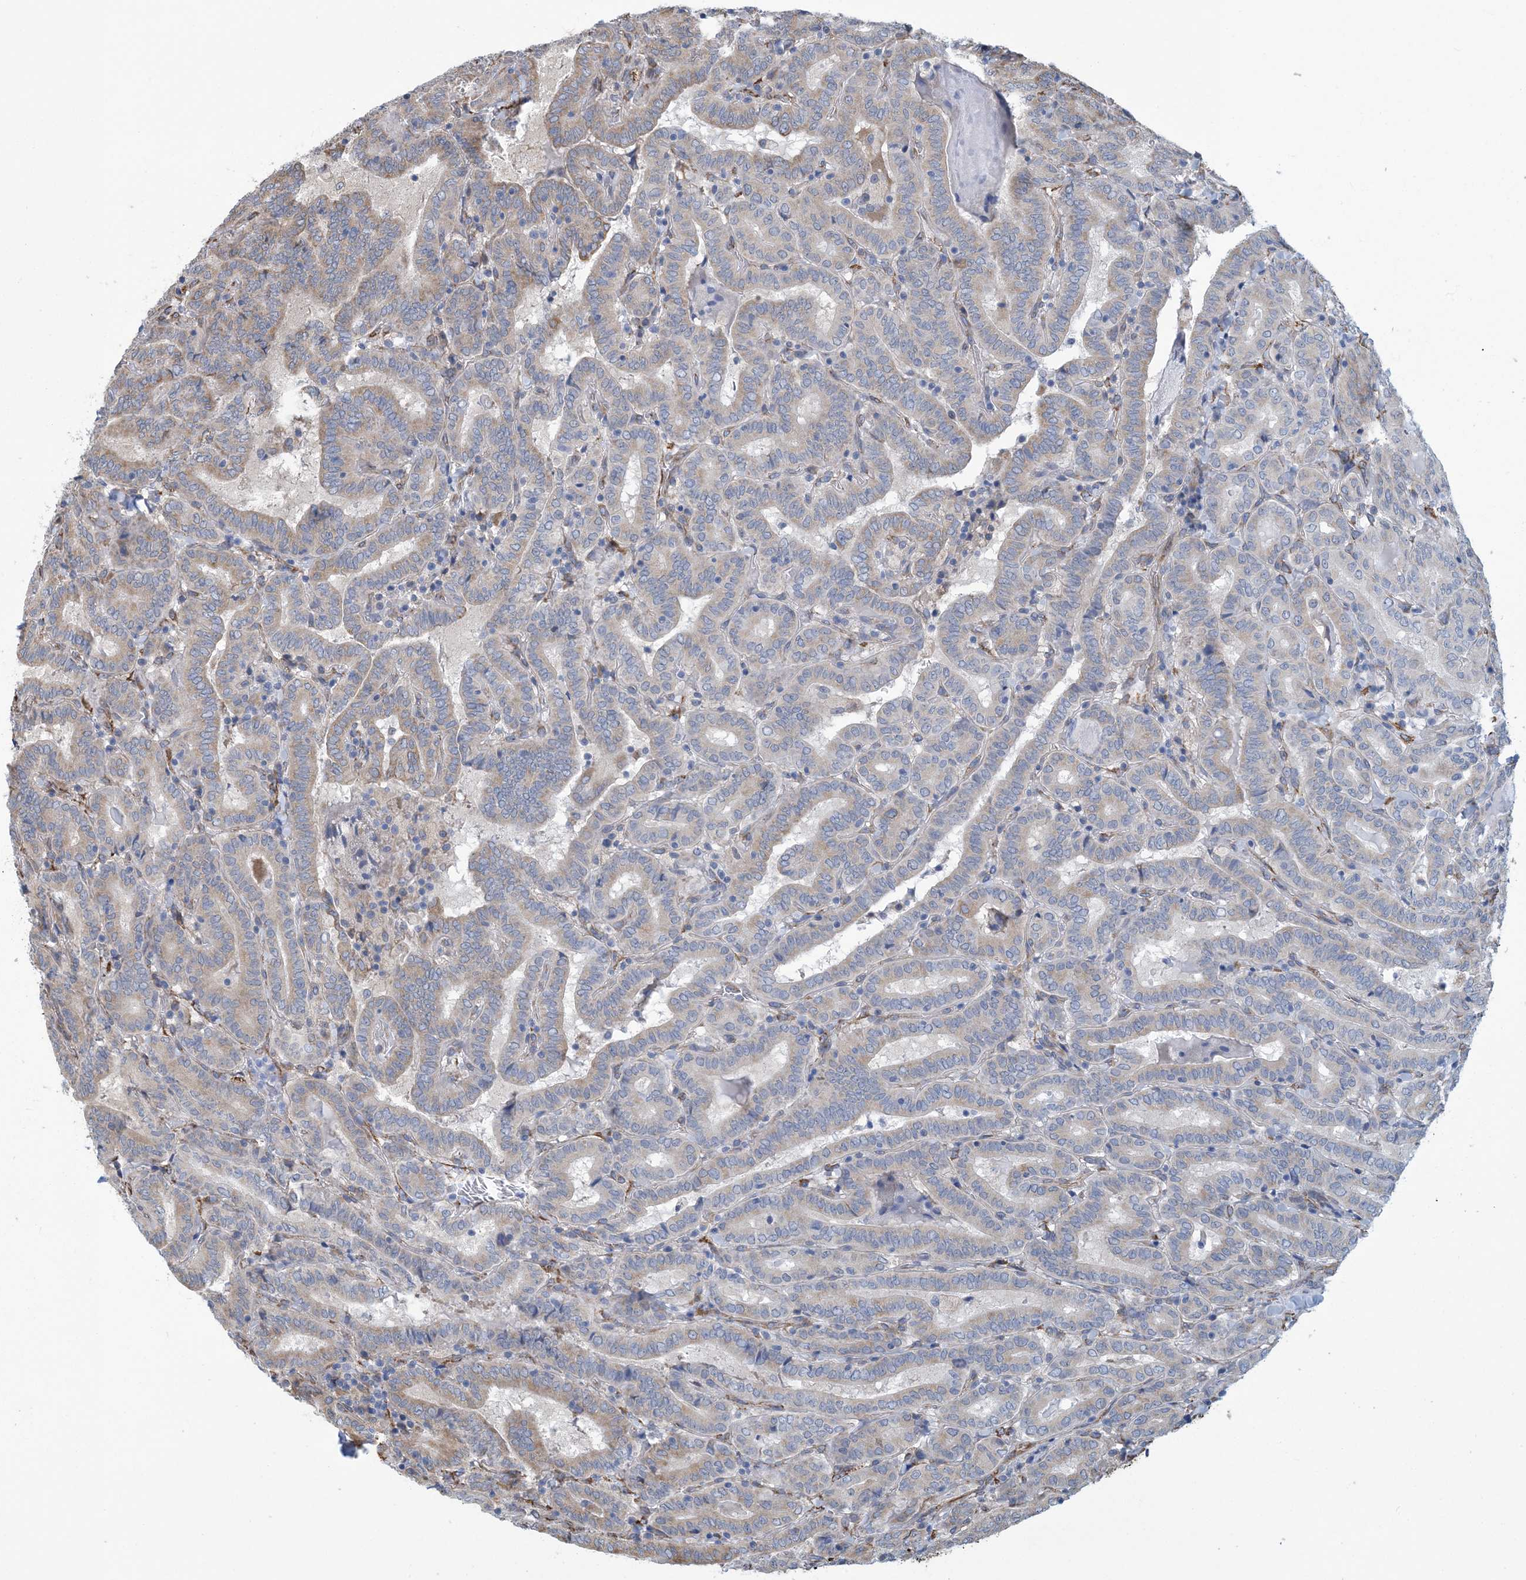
{"staining": {"intensity": "weak", "quantity": "25%-75%", "location": "cytoplasmic/membranous"}, "tissue": "thyroid cancer", "cell_type": "Tumor cells", "image_type": "cancer", "snomed": [{"axis": "morphology", "description": "Papillary adenocarcinoma, NOS"}, {"axis": "topography", "description": "Thyroid gland"}], "caption": "There is low levels of weak cytoplasmic/membranous positivity in tumor cells of thyroid cancer (papillary adenocarcinoma), as demonstrated by immunohistochemical staining (brown color).", "gene": "CCDC14", "patient": {"sex": "female", "age": 72}}